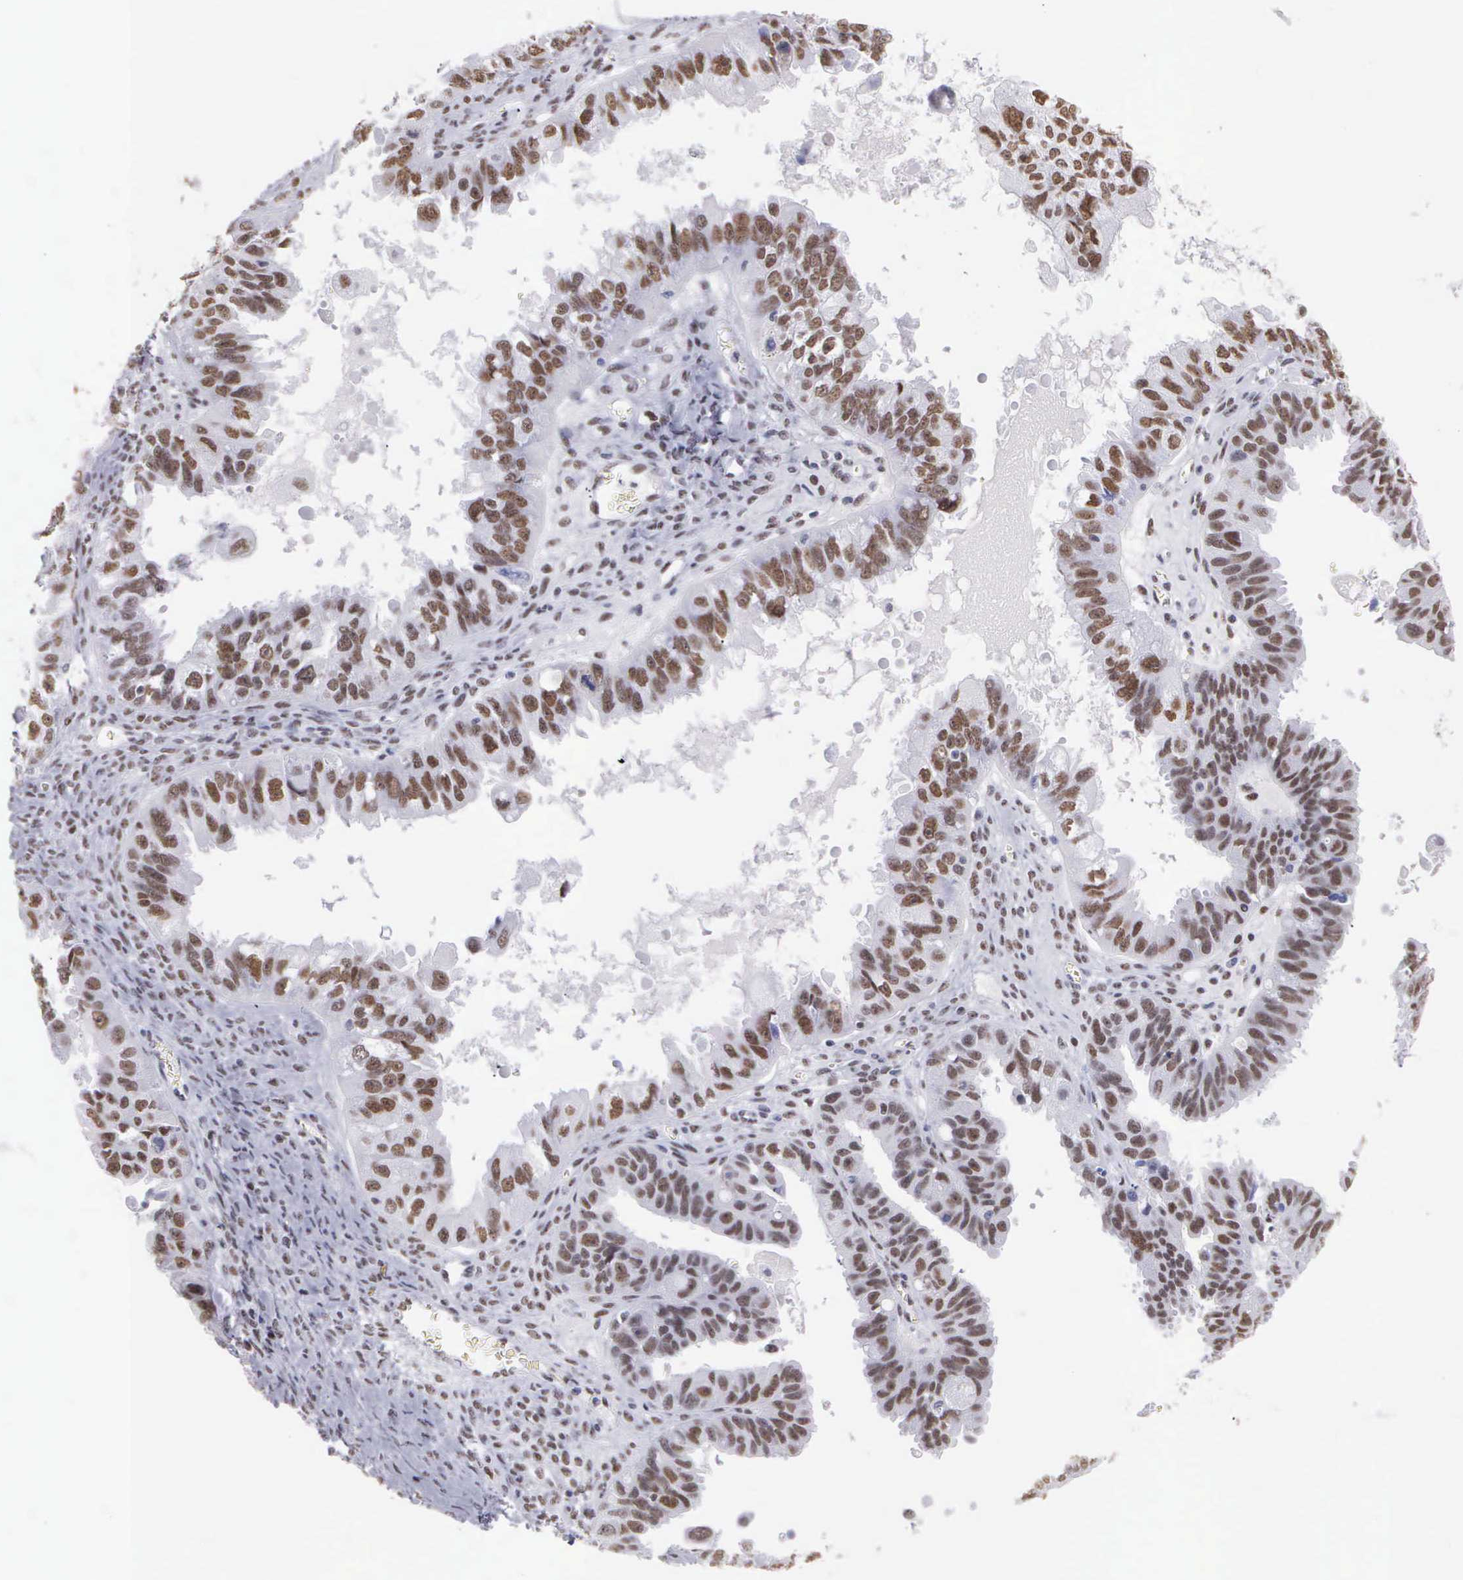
{"staining": {"intensity": "strong", "quantity": "25%-75%", "location": "nuclear"}, "tissue": "ovarian cancer", "cell_type": "Tumor cells", "image_type": "cancer", "snomed": [{"axis": "morphology", "description": "Carcinoma, endometroid"}, {"axis": "topography", "description": "Ovary"}], "caption": "Endometroid carcinoma (ovarian) stained with immunohistochemistry reveals strong nuclear expression in approximately 25%-75% of tumor cells.", "gene": "CSTF2", "patient": {"sex": "female", "age": 85}}